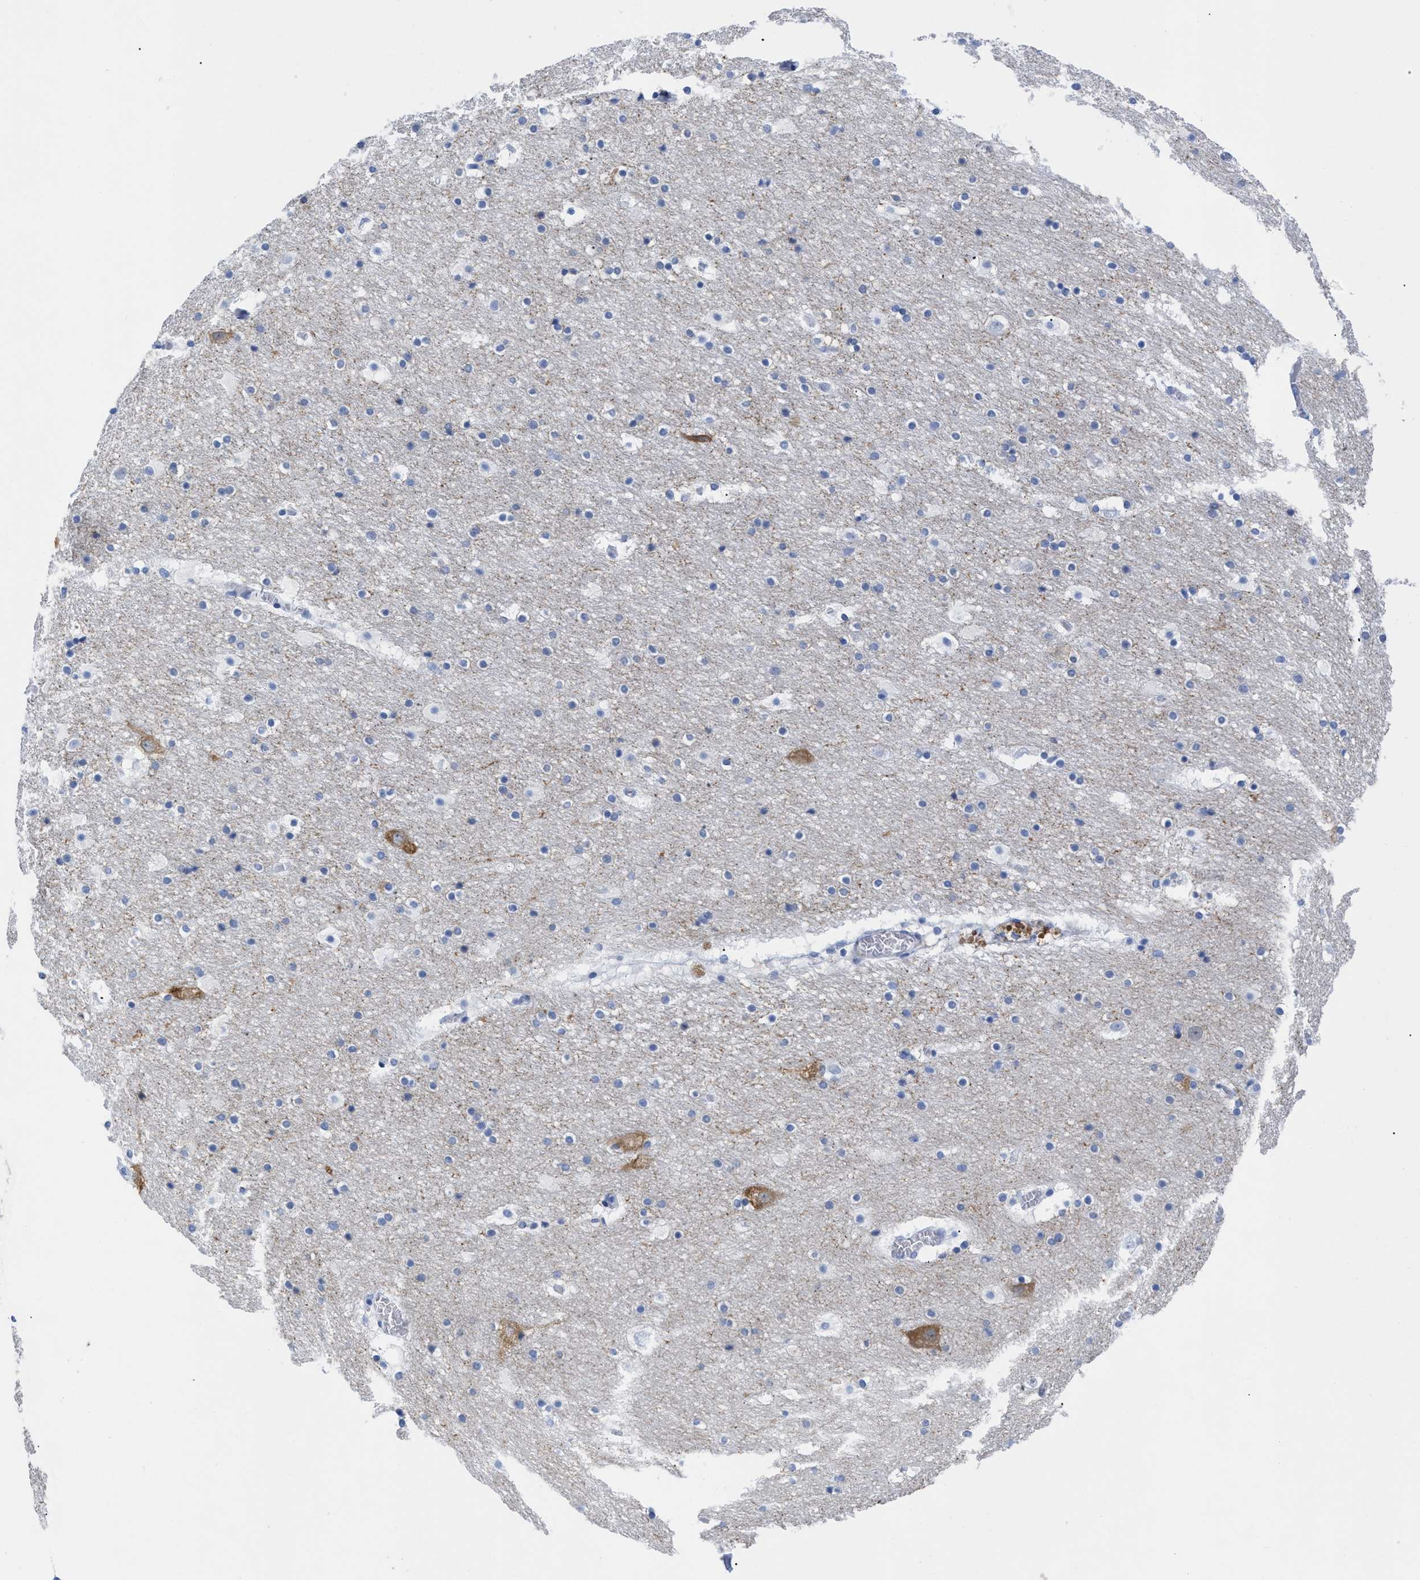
{"staining": {"intensity": "negative", "quantity": "none", "location": "none"}, "tissue": "hippocampus", "cell_type": "Glial cells", "image_type": "normal", "snomed": [{"axis": "morphology", "description": "Normal tissue, NOS"}, {"axis": "topography", "description": "Hippocampus"}], "caption": "Immunohistochemistry image of unremarkable hippocampus: human hippocampus stained with DAB reveals no significant protein expression in glial cells.", "gene": "DUSP26", "patient": {"sex": "male", "age": 45}}